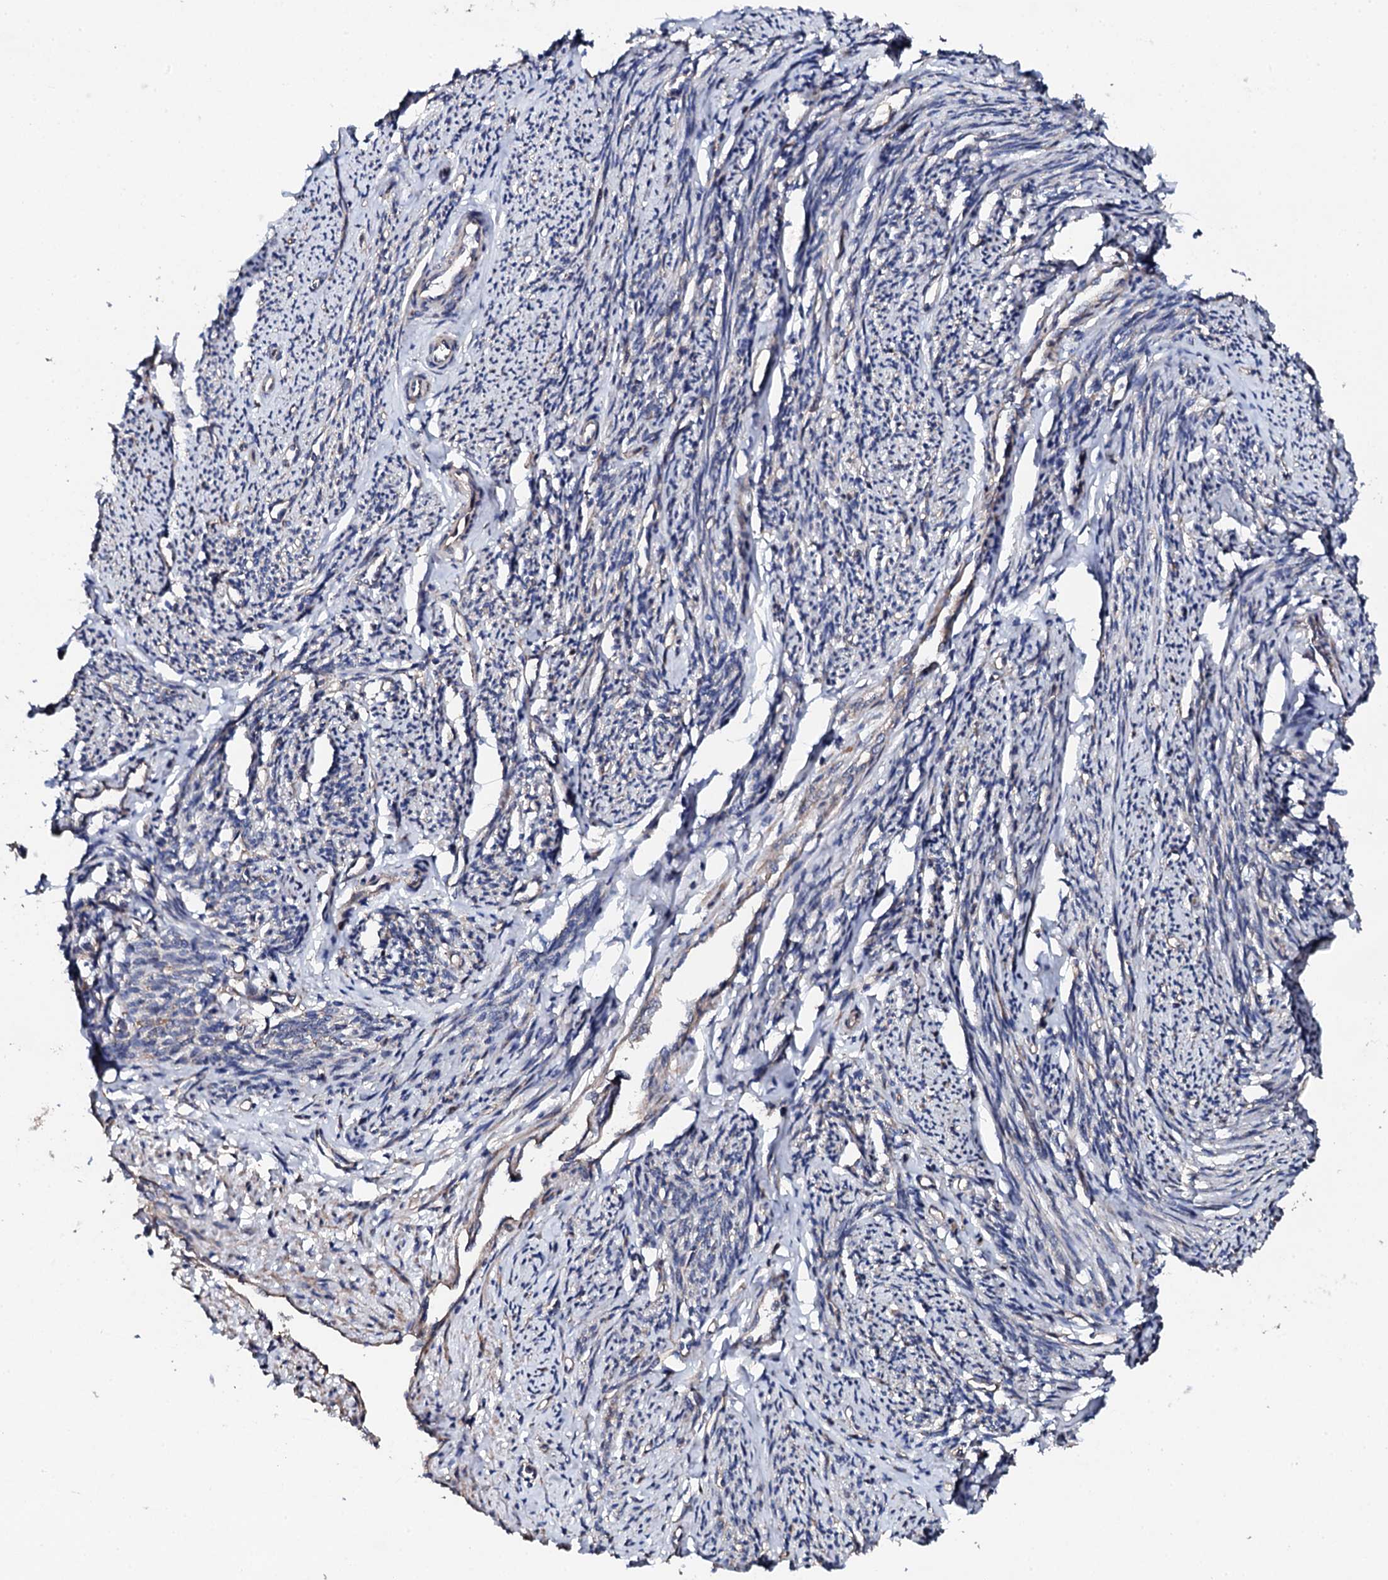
{"staining": {"intensity": "moderate", "quantity": "25%-75%", "location": "cytoplasmic/membranous"}, "tissue": "smooth muscle", "cell_type": "Smooth muscle cells", "image_type": "normal", "snomed": [{"axis": "morphology", "description": "Normal tissue, NOS"}, {"axis": "topography", "description": "Smooth muscle"}, {"axis": "topography", "description": "Uterus"}], "caption": "IHC micrograph of unremarkable smooth muscle: smooth muscle stained using IHC displays medium levels of moderate protein expression localized specifically in the cytoplasmic/membranous of smooth muscle cells, appearing as a cytoplasmic/membranous brown color.", "gene": "LIPT2", "patient": {"sex": "female", "age": 59}}